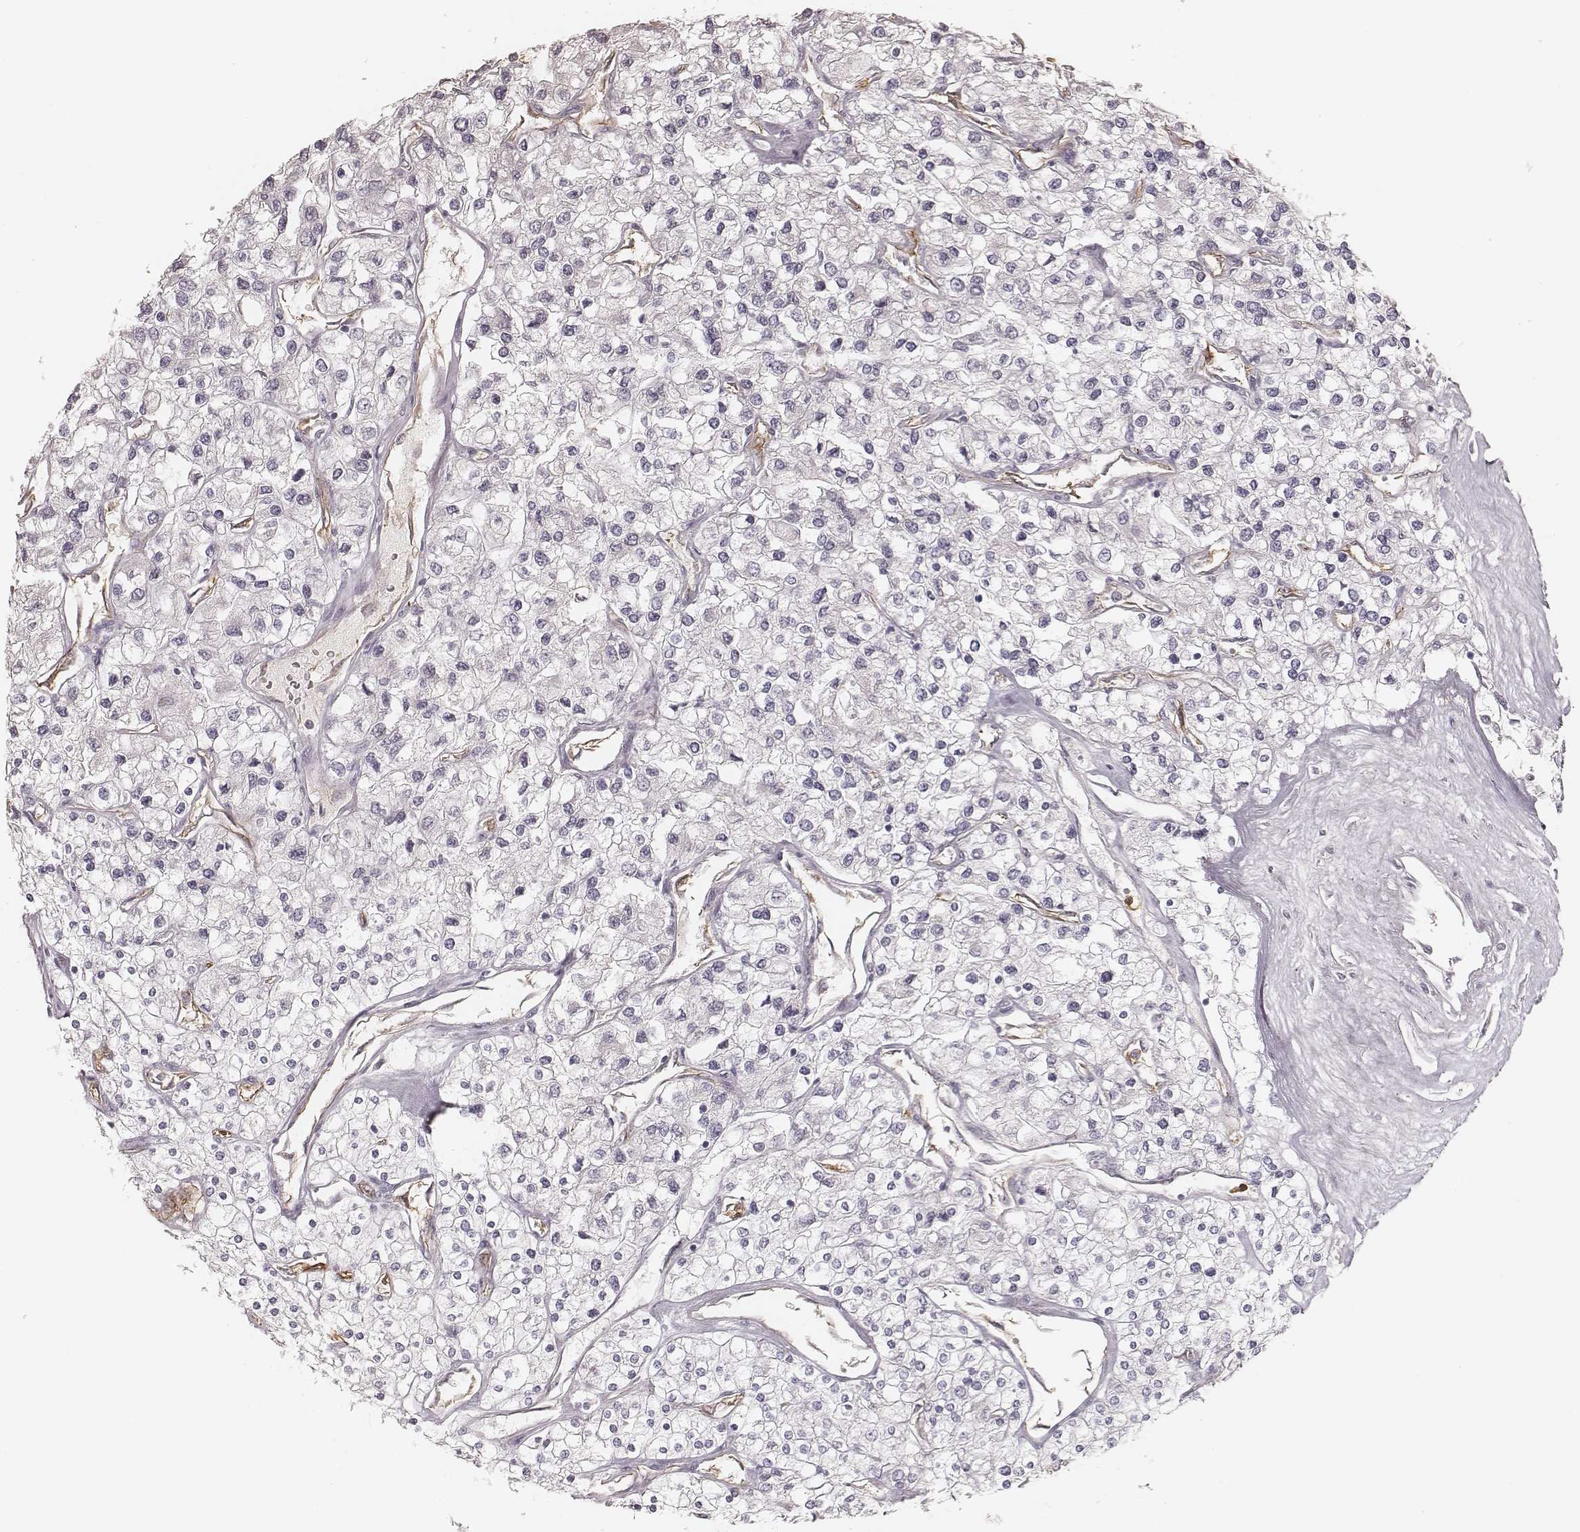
{"staining": {"intensity": "negative", "quantity": "none", "location": "none"}, "tissue": "renal cancer", "cell_type": "Tumor cells", "image_type": "cancer", "snomed": [{"axis": "morphology", "description": "Adenocarcinoma, NOS"}, {"axis": "topography", "description": "Kidney"}], "caption": "This image is of renal cancer stained with immunohistochemistry (IHC) to label a protein in brown with the nuclei are counter-stained blue. There is no expression in tumor cells.", "gene": "KITLG", "patient": {"sex": "male", "age": 80}}